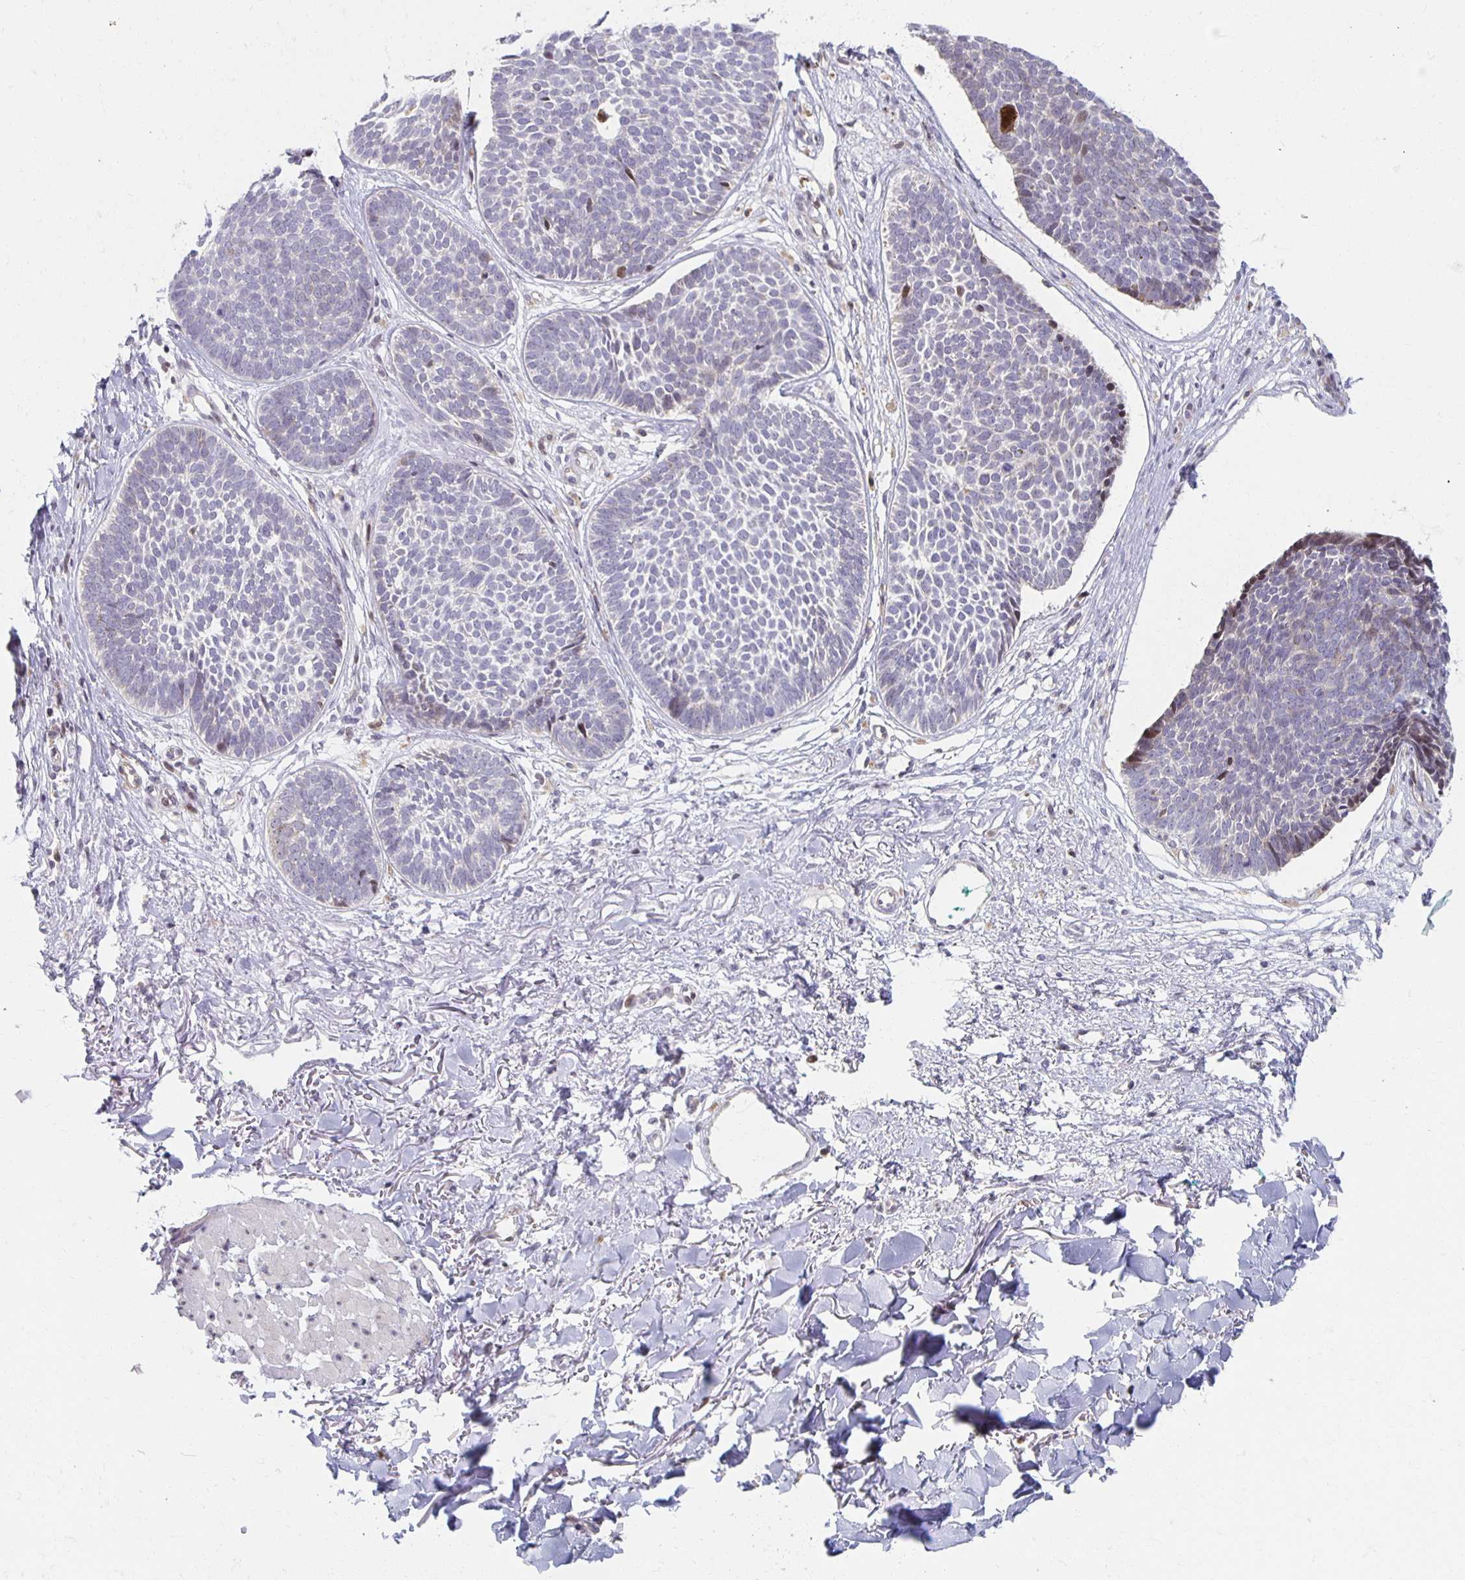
{"staining": {"intensity": "negative", "quantity": "none", "location": "none"}, "tissue": "skin cancer", "cell_type": "Tumor cells", "image_type": "cancer", "snomed": [{"axis": "morphology", "description": "Basal cell carcinoma"}, {"axis": "topography", "description": "Skin"}, {"axis": "topography", "description": "Skin of neck"}, {"axis": "topography", "description": "Skin of shoulder"}, {"axis": "topography", "description": "Skin of back"}], "caption": "Immunohistochemistry (IHC) of human skin basal cell carcinoma exhibits no expression in tumor cells.", "gene": "HCFC1R1", "patient": {"sex": "male", "age": 80}}